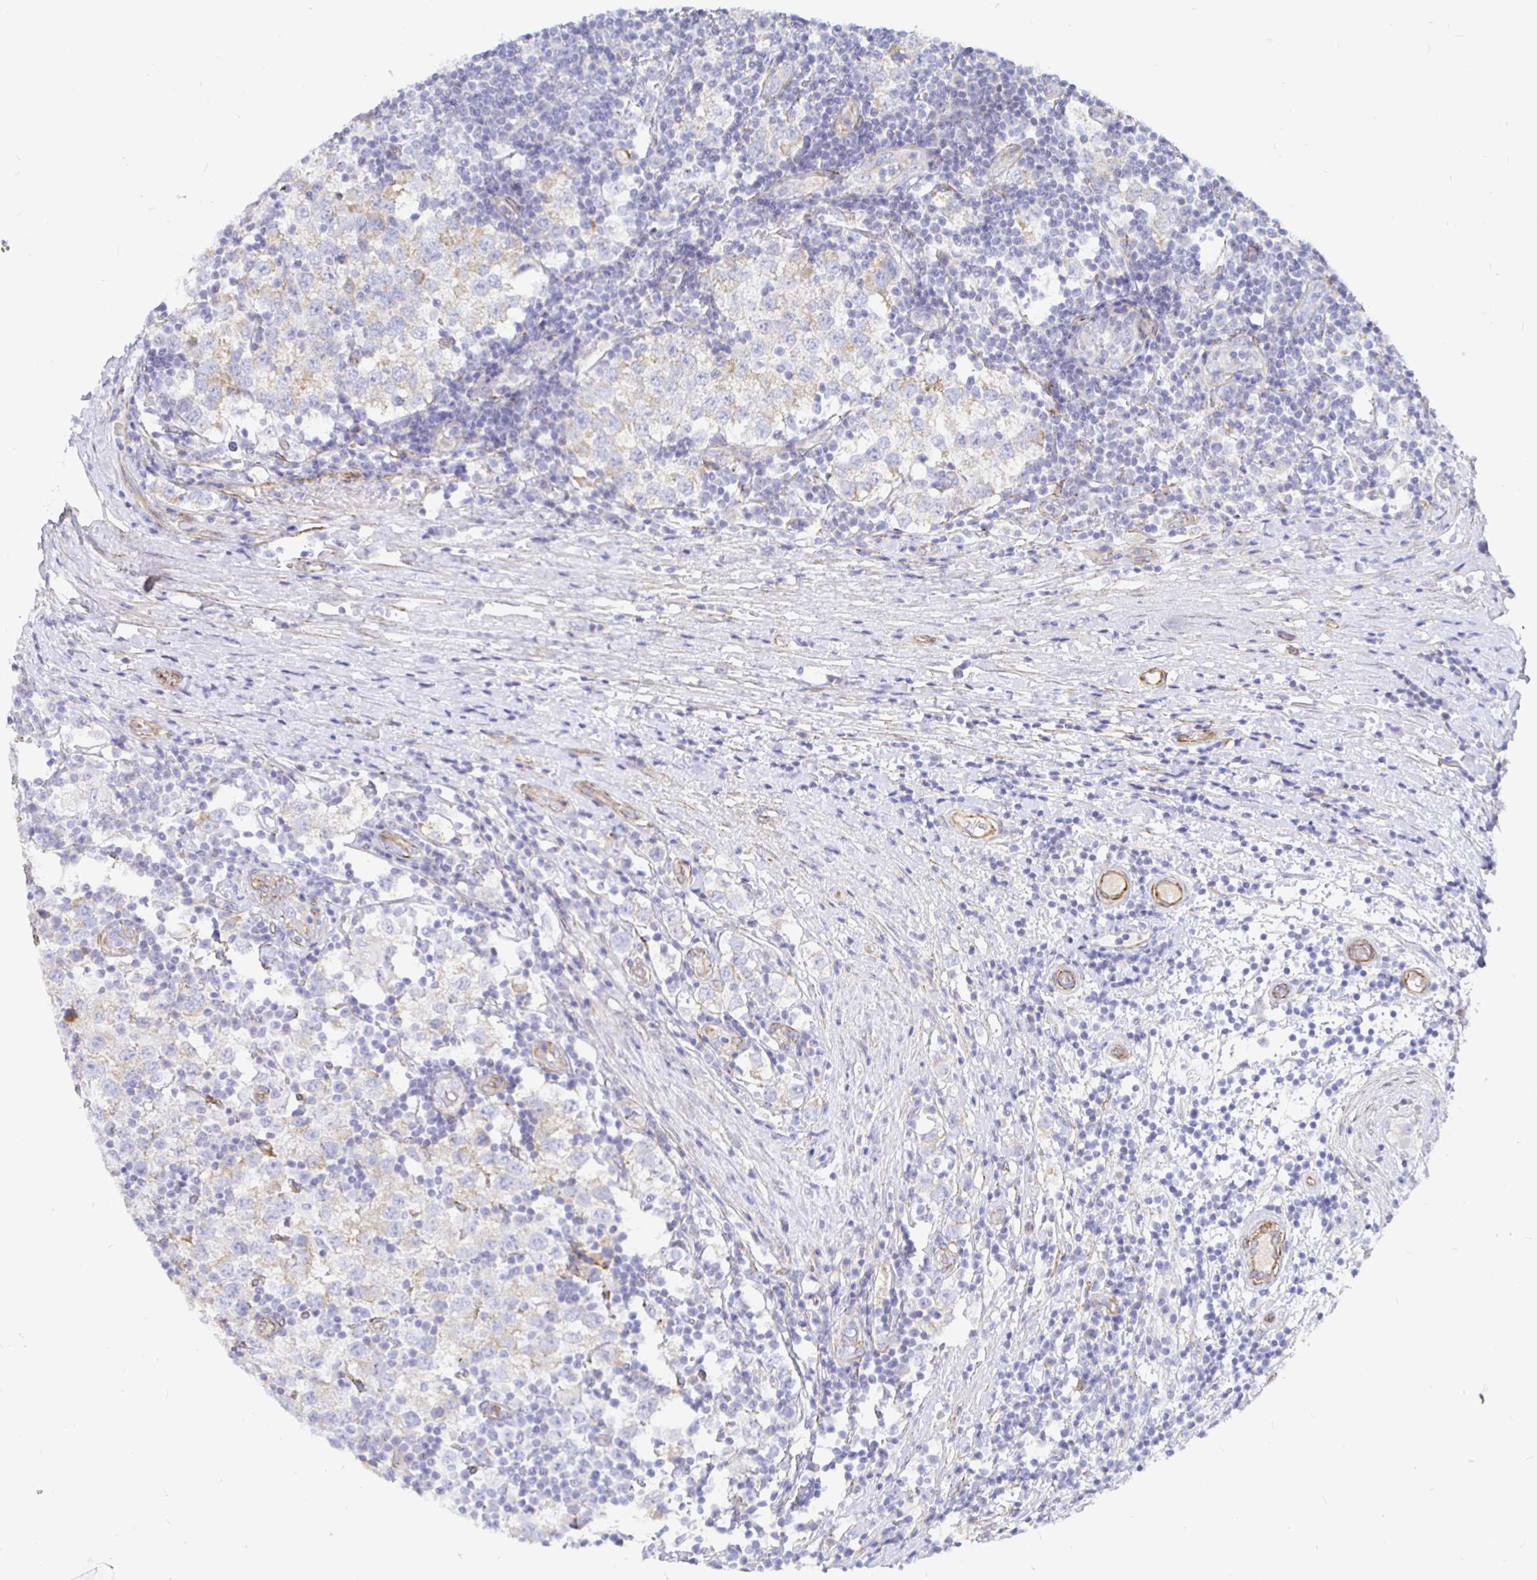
{"staining": {"intensity": "negative", "quantity": "none", "location": "none"}, "tissue": "testis cancer", "cell_type": "Tumor cells", "image_type": "cancer", "snomed": [{"axis": "morphology", "description": "Seminoma, NOS"}, {"axis": "topography", "description": "Testis"}], "caption": "Testis cancer was stained to show a protein in brown. There is no significant expression in tumor cells.", "gene": "COX16", "patient": {"sex": "male", "age": 34}}